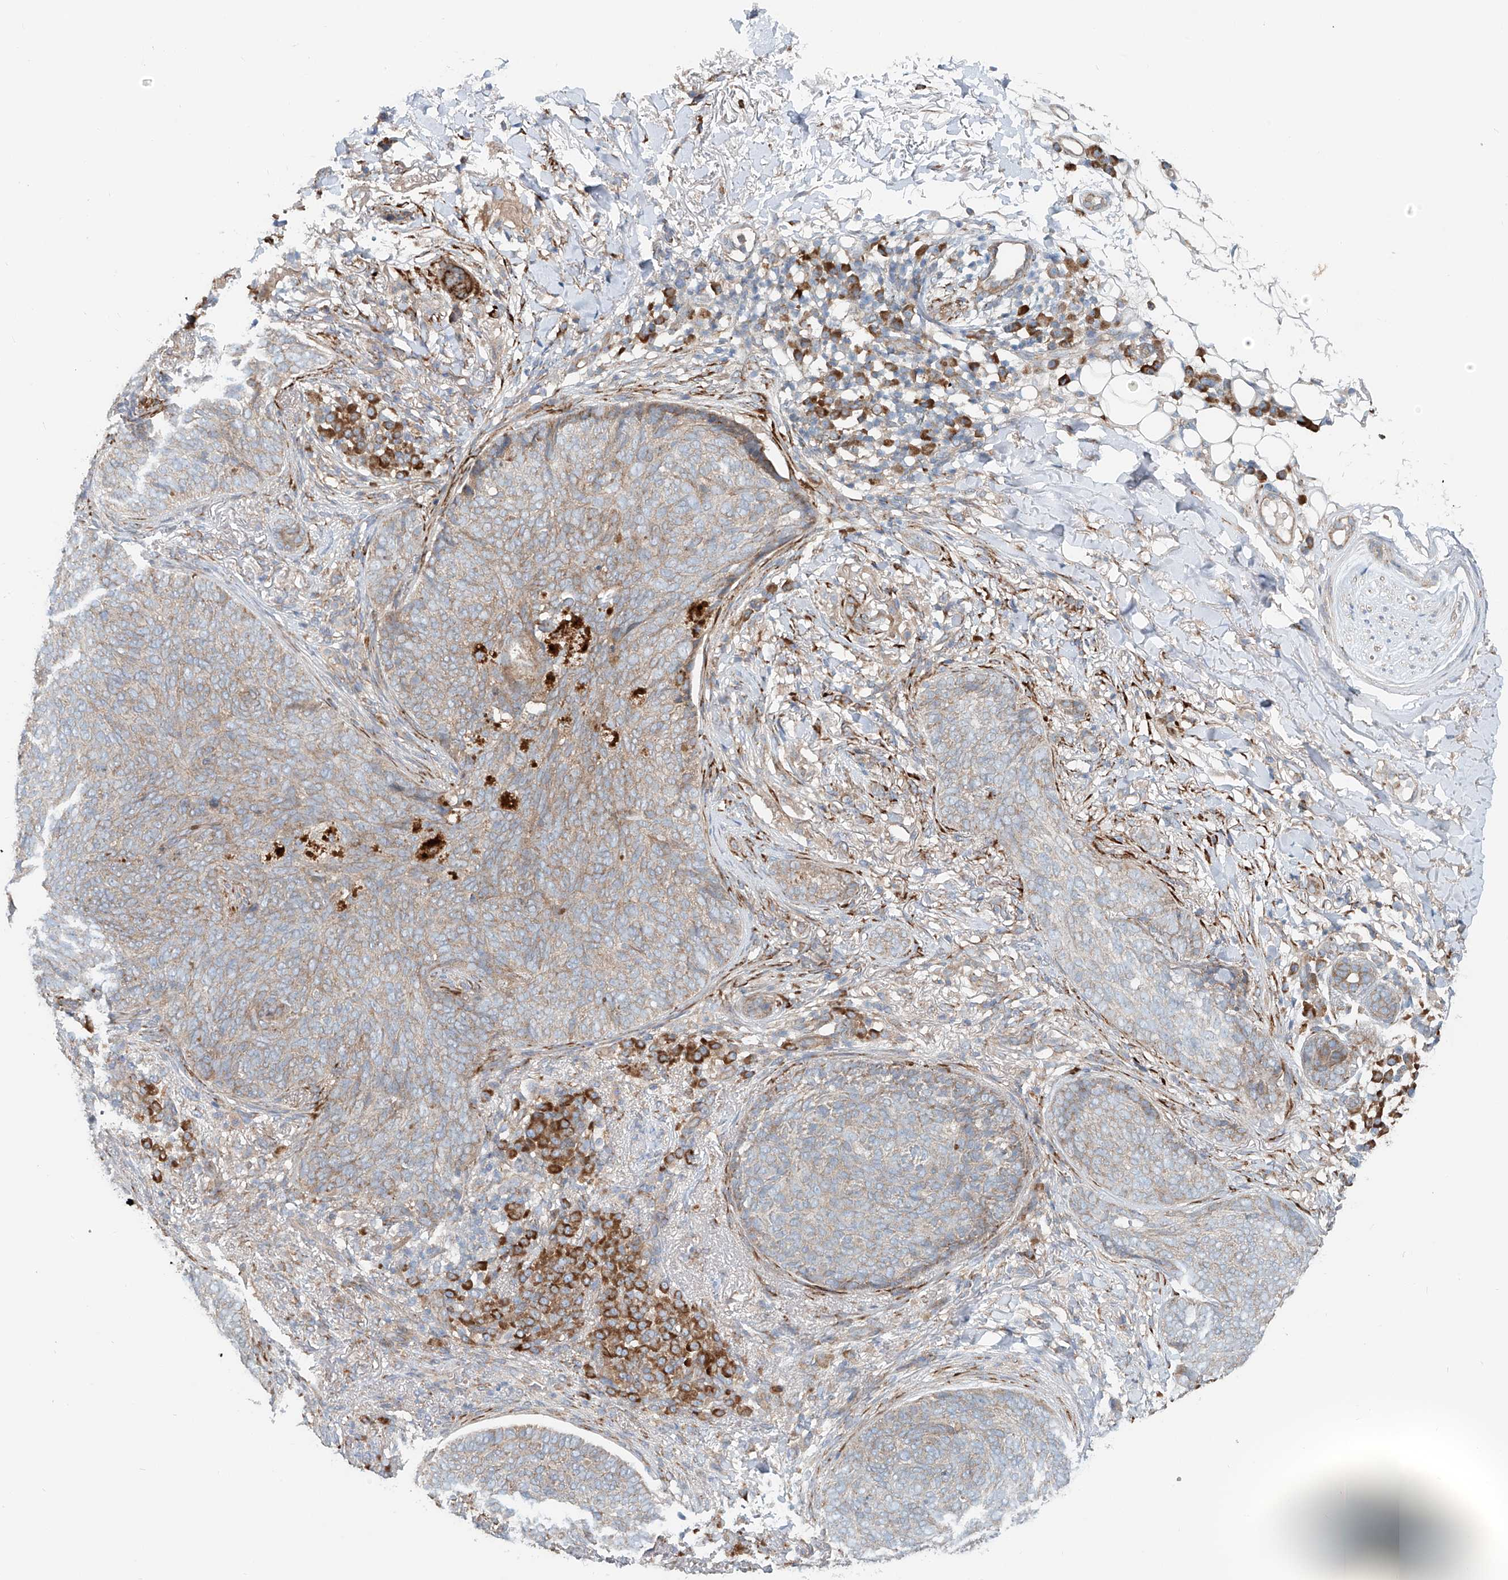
{"staining": {"intensity": "weak", "quantity": "25%-75%", "location": "cytoplasmic/membranous"}, "tissue": "skin cancer", "cell_type": "Tumor cells", "image_type": "cancer", "snomed": [{"axis": "morphology", "description": "Basal cell carcinoma"}, {"axis": "topography", "description": "Skin"}], "caption": "DAB immunohistochemical staining of human basal cell carcinoma (skin) demonstrates weak cytoplasmic/membranous protein positivity in about 25%-75% of tumor cells.", "gene": "SNAP29", "patient": {"sex": "male", "age": 85}}